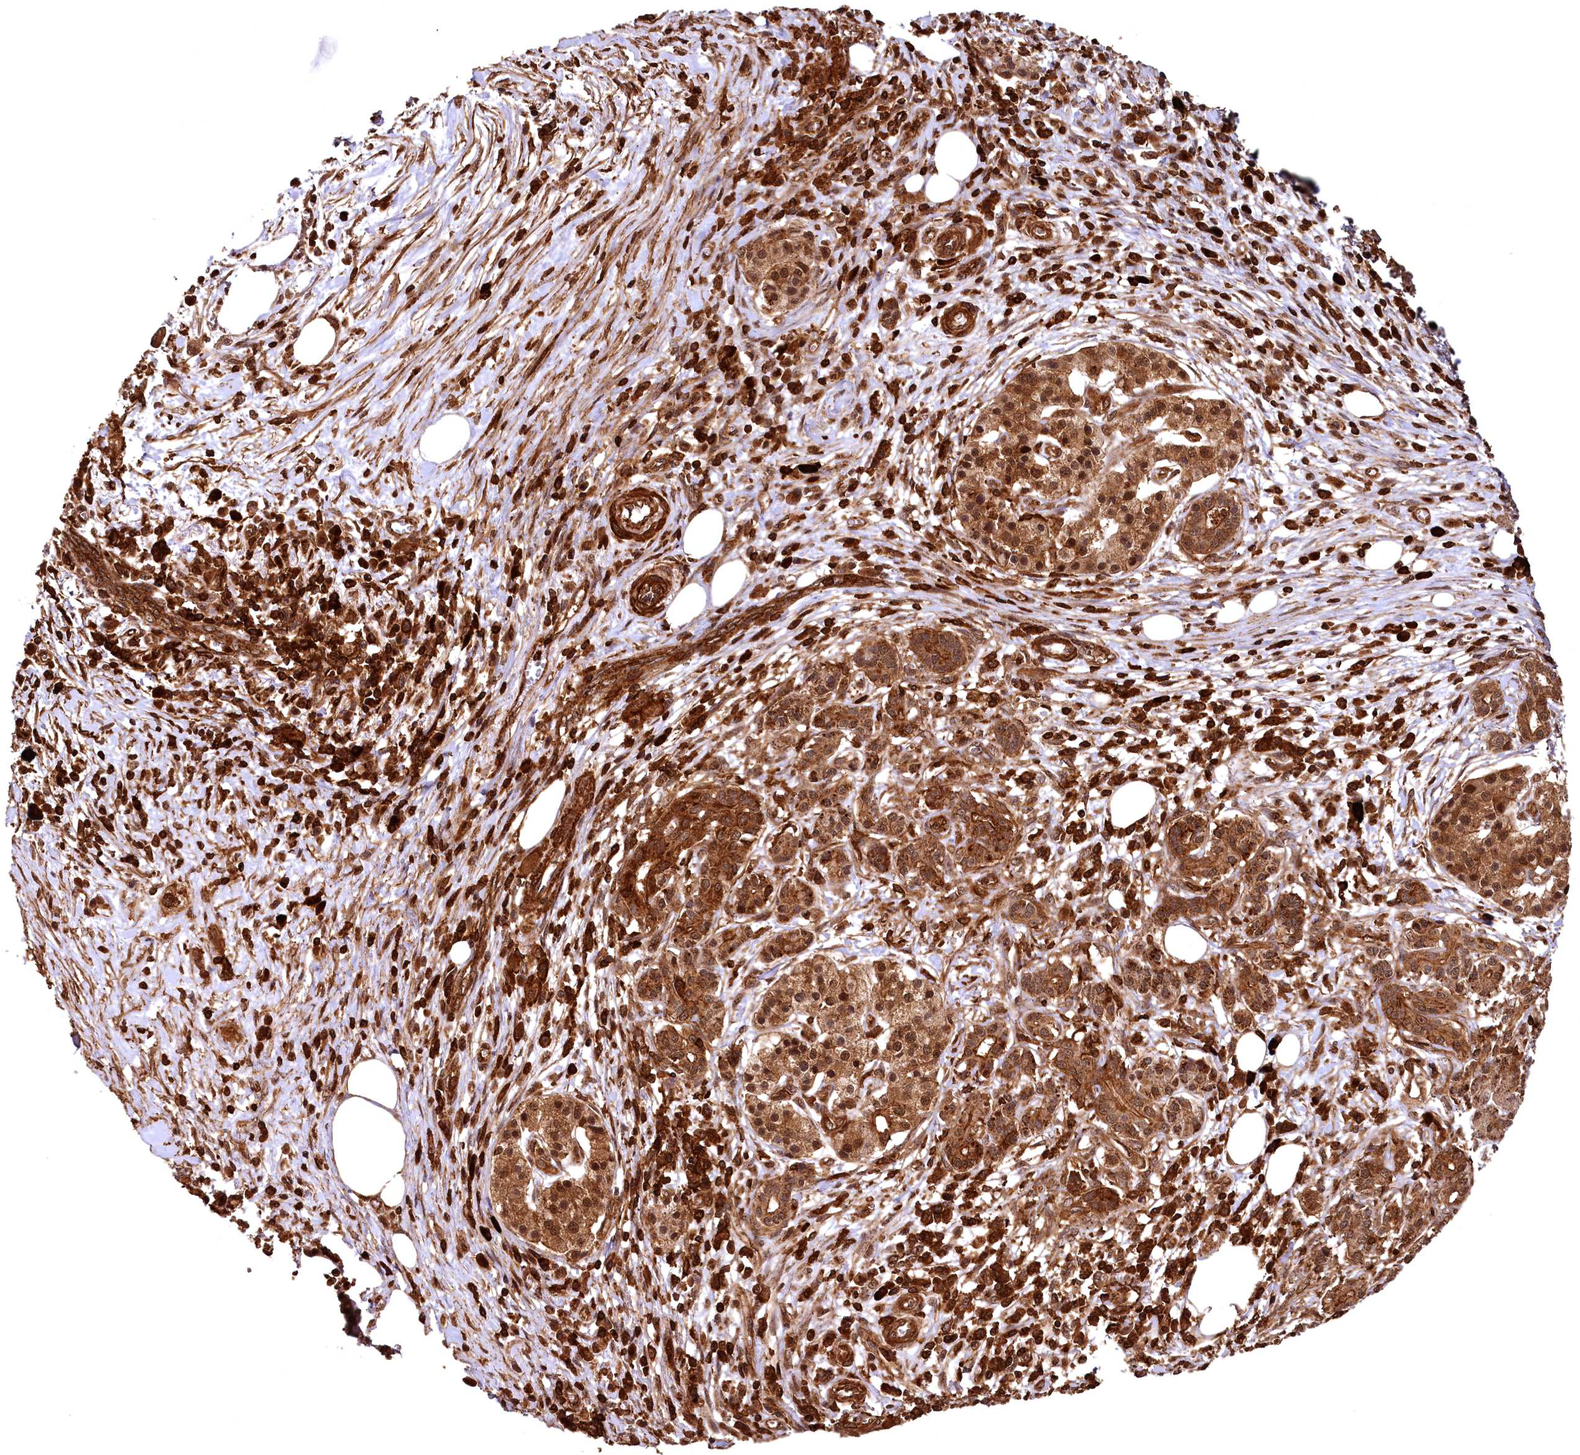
{"staining": {"intensity": "strong", "quantity": ">75%", "location": "cytoplasmic/membranous"}, "tissue": "pancreatic cancer", "cell_type": "Tumor cells", "image_type": "cancer", "snomed": [{"axis": "morphology", "description": "Adenocarcinoma, NOS"}, {"axis": "topography", "description": "Pancreas"}], "caption": "Tumor cells display high levels of strong cytoplasmic/membranous expression in approximately >75% of cells in pancreatic adenocarcinoma.", "gene": "STUB1", "patient": {"sex": "female", "age": 73}}